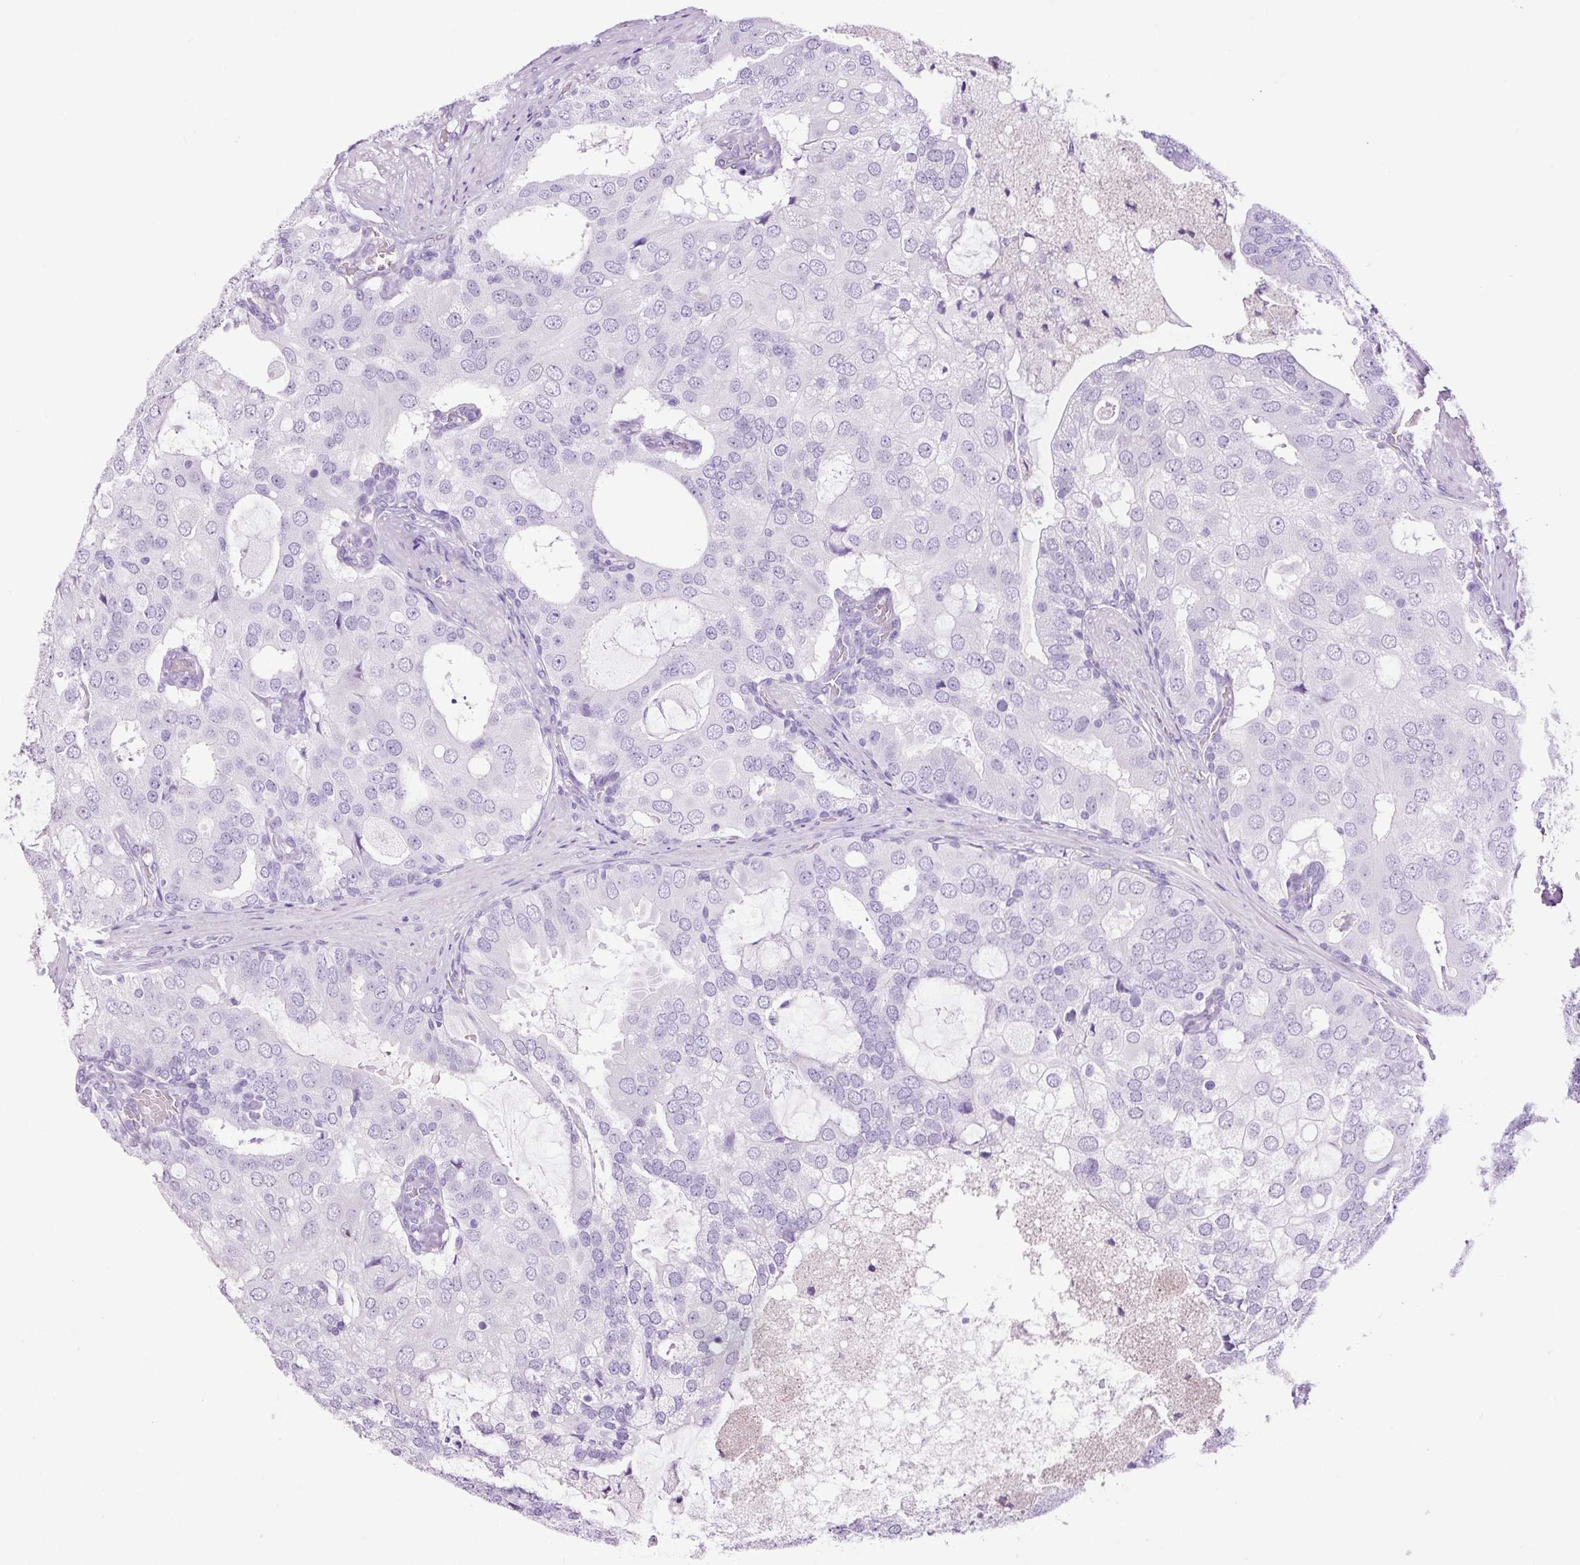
{"staining": {"intensity": "negative", "quantity": "none", "location": "none"}, "tissue": "prostate cancer", "cell_type": "Tumor cells", "image_type": "cancer", "snomed": [{"axis": "morphology", "description": "Adenocarcinoma, High grade"}, {"axis": "topography", "description": "Prostate"}], "caption": "Human prostate cancer stained for a protein using immunohistochemistry exhibits no expression in tumor cells.", "gene": "ADSS1", "patient": {"sex": "male", "age": 55}}